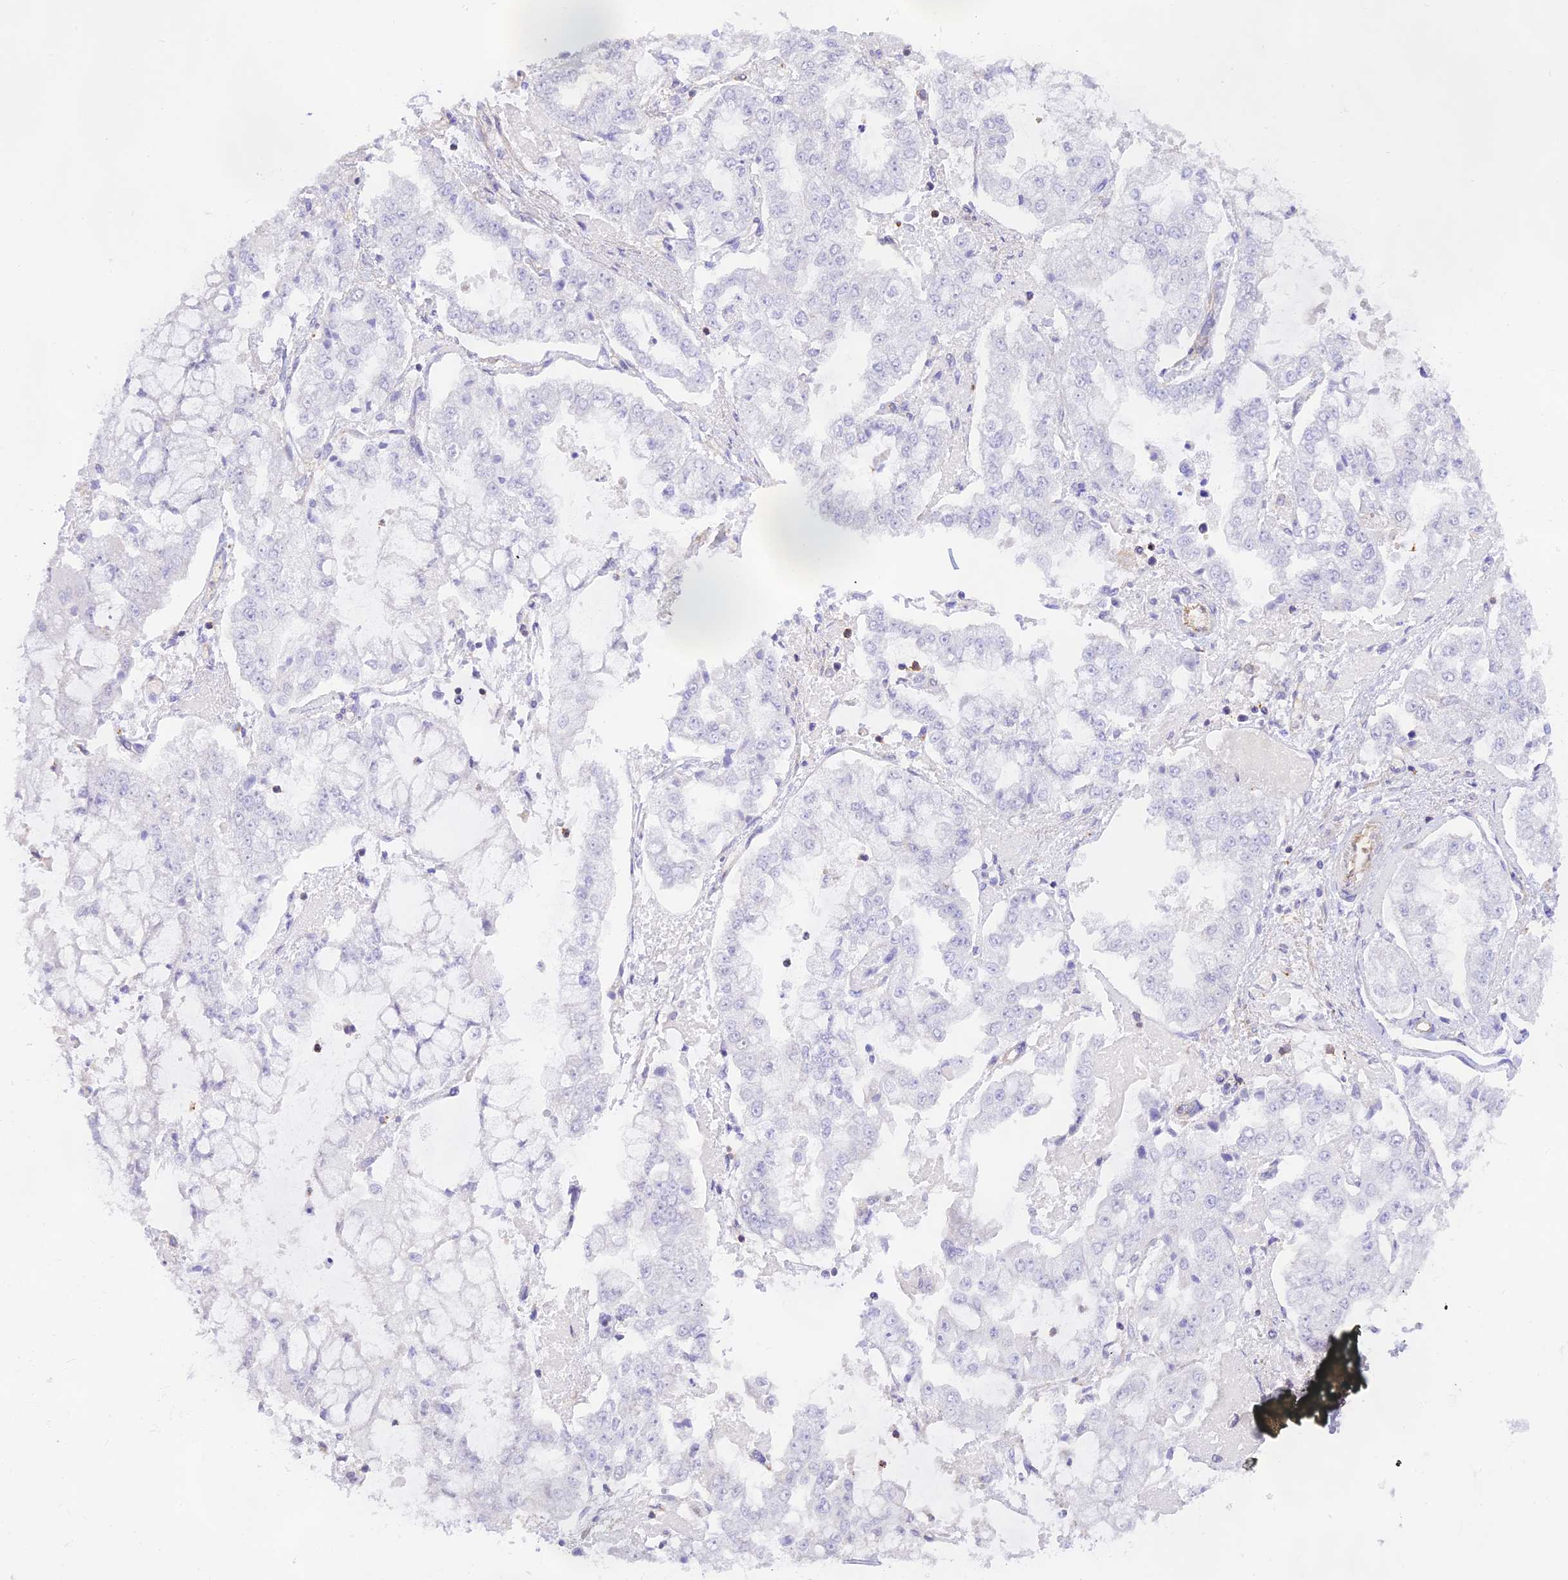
{"staining": {"intensity": "negative", "quantity": "none", "location": "none"}, "tissue": "stomach cancer", "cell_type": "Tumor cells", "image_type": "cancer", "snomed": [{"axis": "morphology", "description": "Adenocarcinoma, NOS"}, {"axis": "topography", "description": "Stomach"}], "caption": "IHC histopathology image of neoplastic tissue: human stomach cancer stained with DAB (3,3'-diaminobenzidine) demonstrates no significant protein expression in tumor cells.", "gene": "DENND1C", "patient": {"sex": "male", "age": 76}}